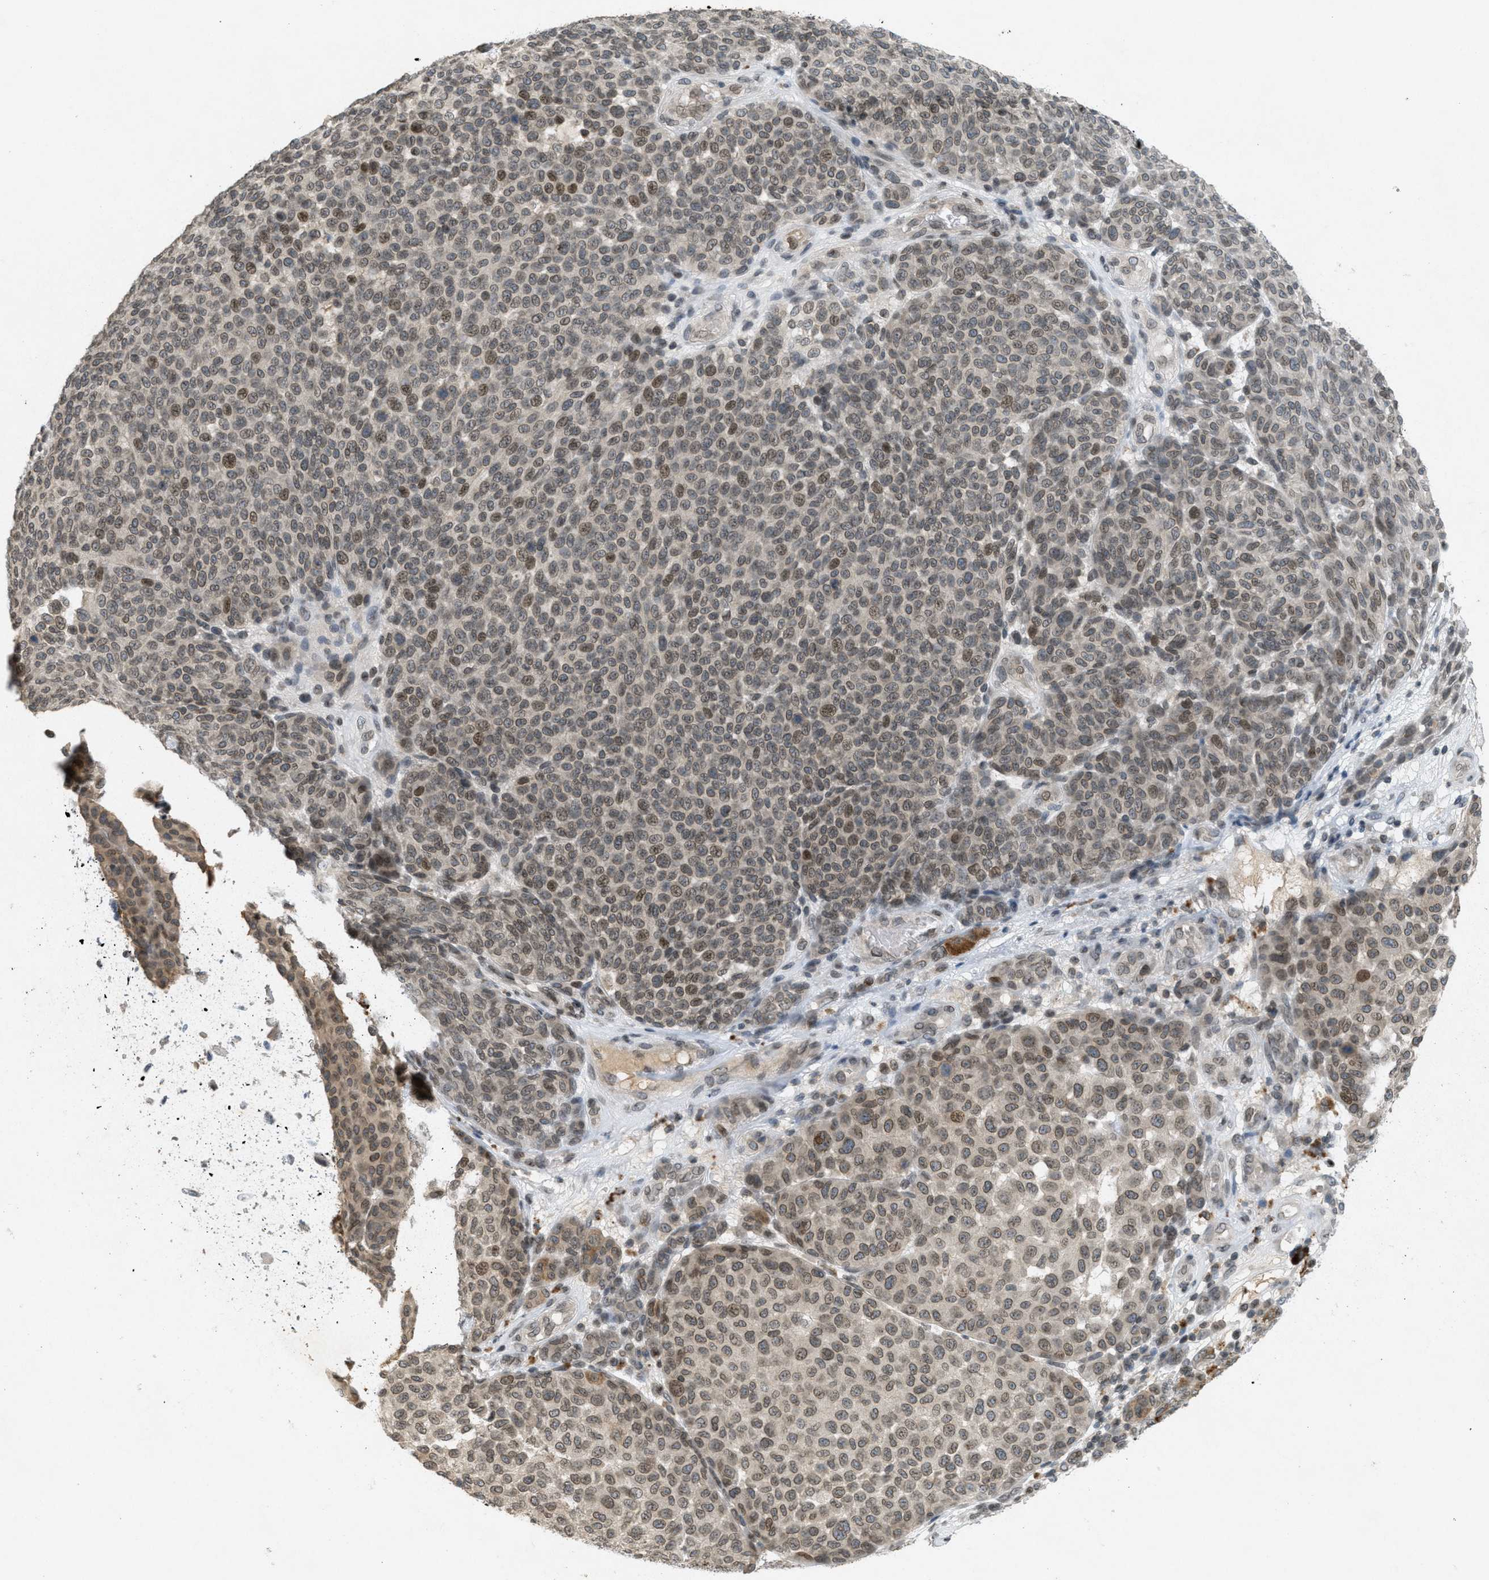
{"staining": {"intensity": "moderate", "quantity": ">75%", "location": "nuclear"}, "tissue": "melanoma", "cell_type": "Tumor cells", "image_type": "cancer", "snomed": [{"axis": "morphology", "description": "Malignant melanoma, NOS"}, {"axis": "topography", "description": "Skin"}], "caption": "Tumor cells display medium levels of moderate nuclear positivity in approximately >75% of cells in malignant melanoma. (DAB = brown stain, brightfield microscopy at high magnification).", "gene": "ABHD6", "patient": {"sex": "male", "age": 59}}